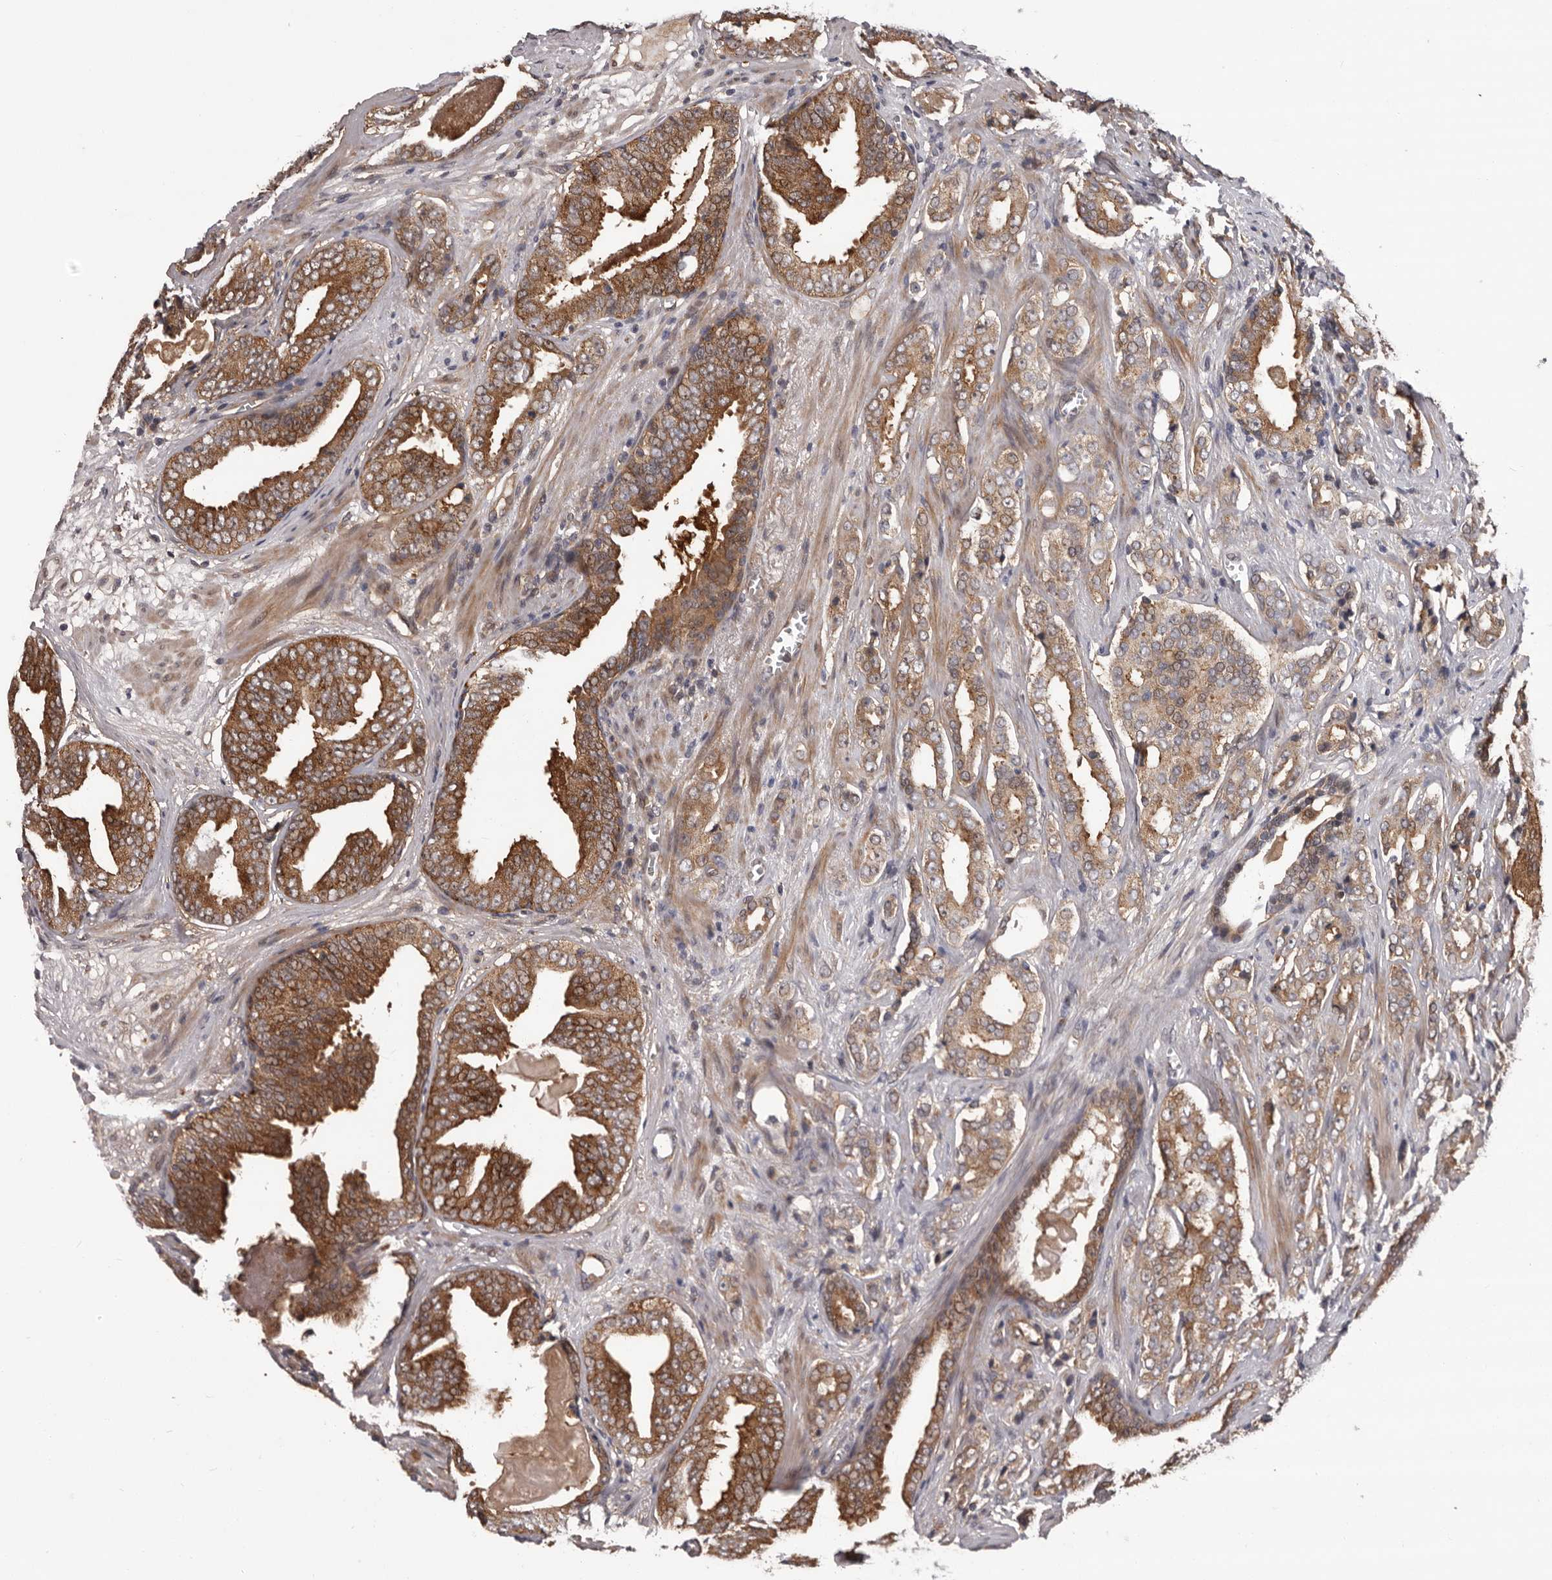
{"staining": {"intensity": "moderate", "quantity": ">75%", "location": "cytoplasmic/membranous"}, "tissue": "prostate cancer", "cell_type": "Tumor cells", "image_type": "cancer", "snomed": [{"axis": "morphology", "description": "Adenocarcinoma, Medium grade"}, {"axis": "topography", "description": "Prostate"}], "caption": "Immunohistochemistry (IHC) staining of prostate cancer (medium-grade adenocarcinoma), which exhibits medium levels of moderate cytoplasmic/membranous expression in about >75% of tumor cells indicating moderate cytoplasmic/membranous protein expression. The staining was performed using DAB (brown) for protein detection and nuclei were counterstained in hematoxylin (blue).", "gene": "PRKD1", "patient": {"sex": "male", "age": 79}}